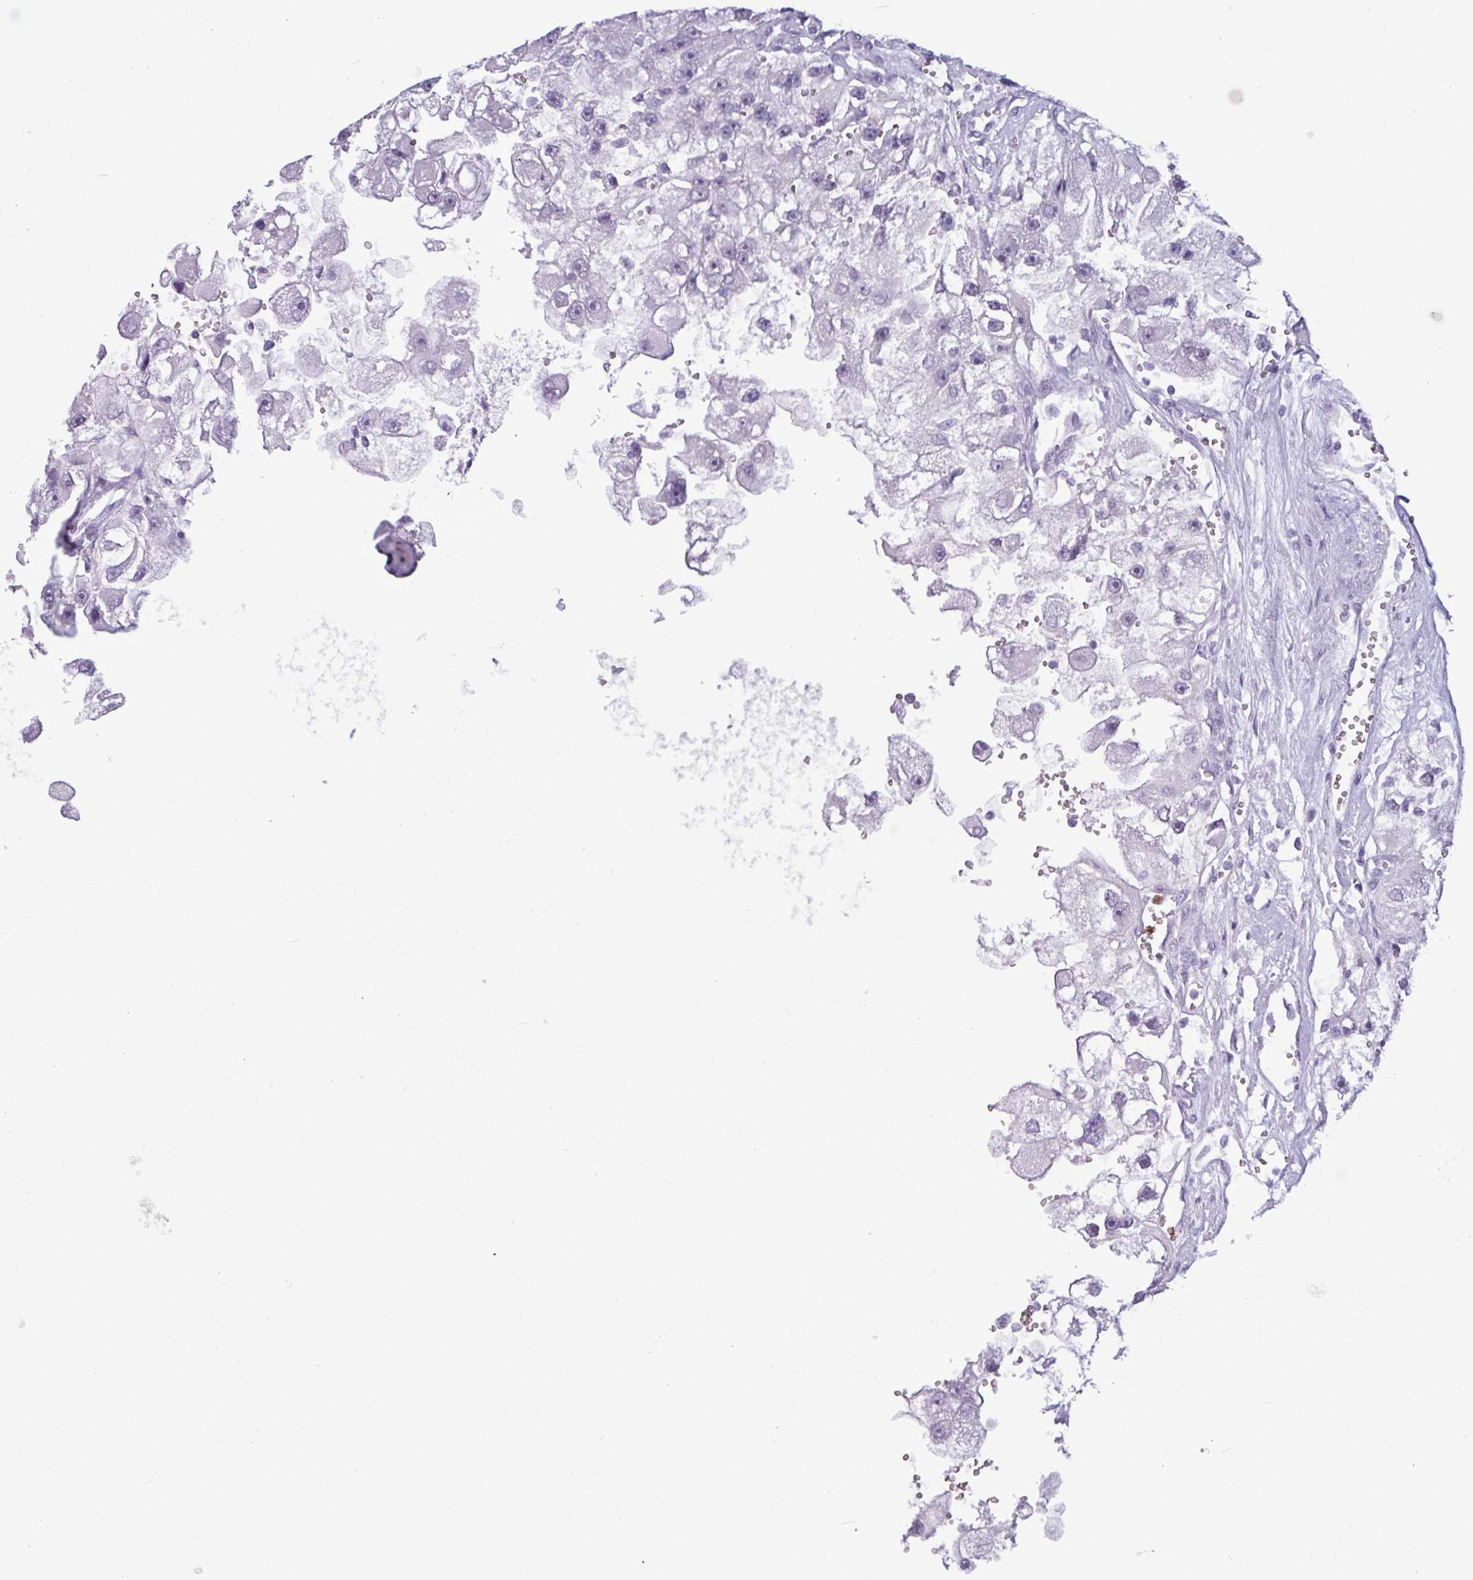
{"staining": {"intensity": "negative", "quantity": "none", "location": "none"}, "tissue": "renal cancer", "cell_type": "Tumor cells", "image_type": "cancer", "snomed": [{"axis": "morphology", "description": "Adenocarcinoma, NOS"}, {"axis": "topography", "description": "Kidney"}], "caption": "Immunohistochemistry micrograph of human adenocarcinoma (renal) stained for a protein (brown), which shows no positivity in tumor cells. (DAB (3,3'-diaminobenzidine) immunohistochemistry (IHC) visualized using brightfield microscopy, high magnification).", "gene": "TMEM178A", "patient": {"sex": "male", "age": 63}}